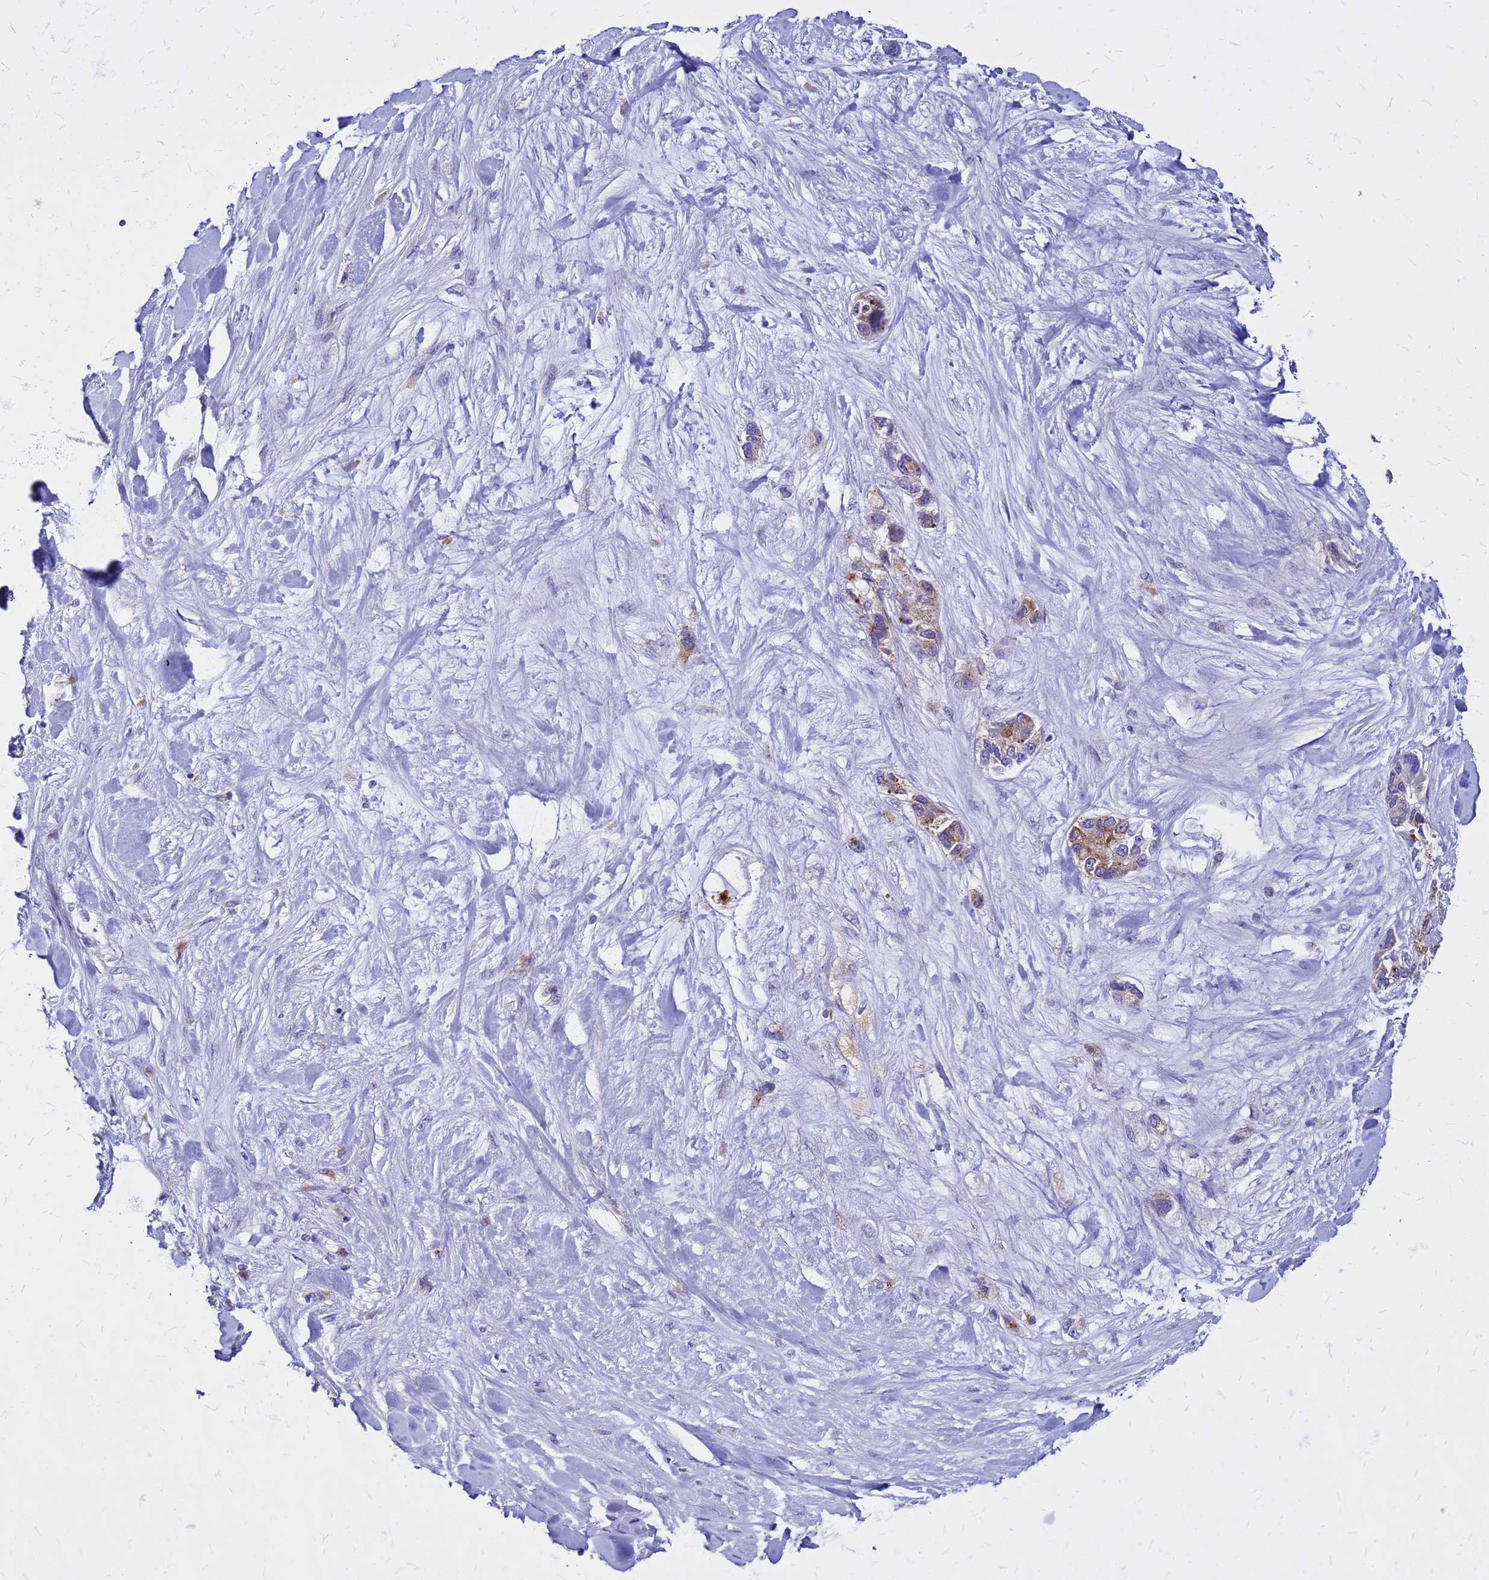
{"staining": {"intensity": "moderate", "quantity": "25%-75%", "location": "cytoplasmic/membranous"}, "tissue": "lung cancer", "cell_type": "Tumor cells", "image_type": "cancer", "snomed": [{"axis": "morphology", "description": "Adenocarcinoma, NOS"}, {"axis": "topography", "description": "Lung"}], "caption": "An IHC histopathology image of neoplastic tissue is shown. Protein staining in brown labels moderate cytoplasmic/membranous positivity in adenocarcinoma (lung) within tumor cells.", "gene": "NOSTRIN", "patient": {"sex": "female", "age": 54}}